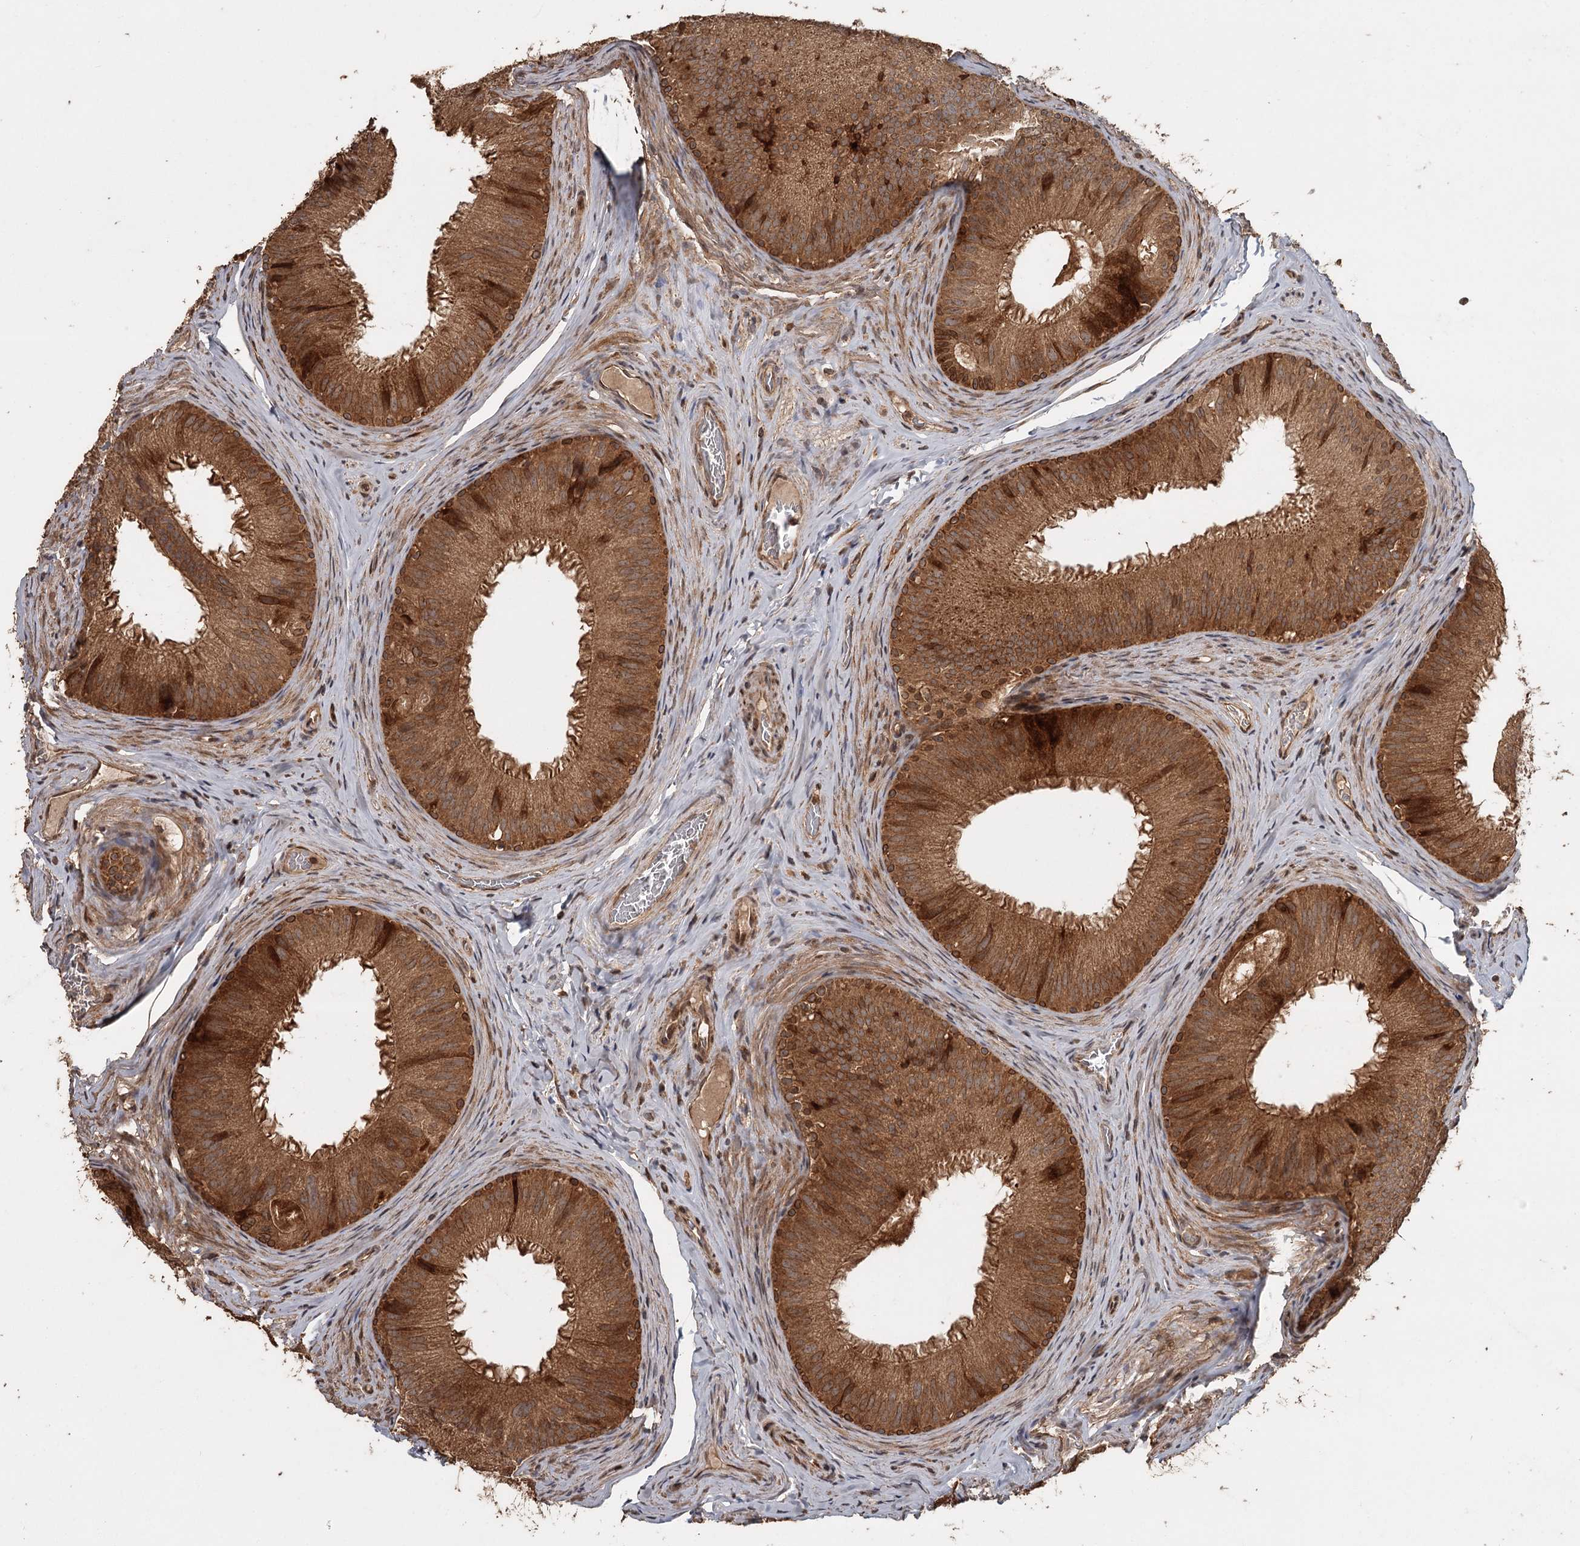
{"staining": {"intensity": "strong", "quantity": ">75%", "location": "cytoplasmic/membranous"}, "tissue": "epididymis", "cell_type": "Glandular cells", "image_type": "normal", "snomed": [{"axis": "morphology", "description": "Normal tissue, NOS"}, {"axis": "topography", "description": "Epididymis"}], "caption": "Immunohistochemistry (DAB) staining of benign human epididymis displays strong cytoplasmic/membranous protein expression in approximately >75% of glandular cells. The protein of interest is stained brown, and the nuclei are stained in blue (DAB (3,3'-diaminobenzidine) IHC with brightfield microscopy, high magnification).", "gene": "FAXC", "patient": {"sex": "male", "age": 34}}